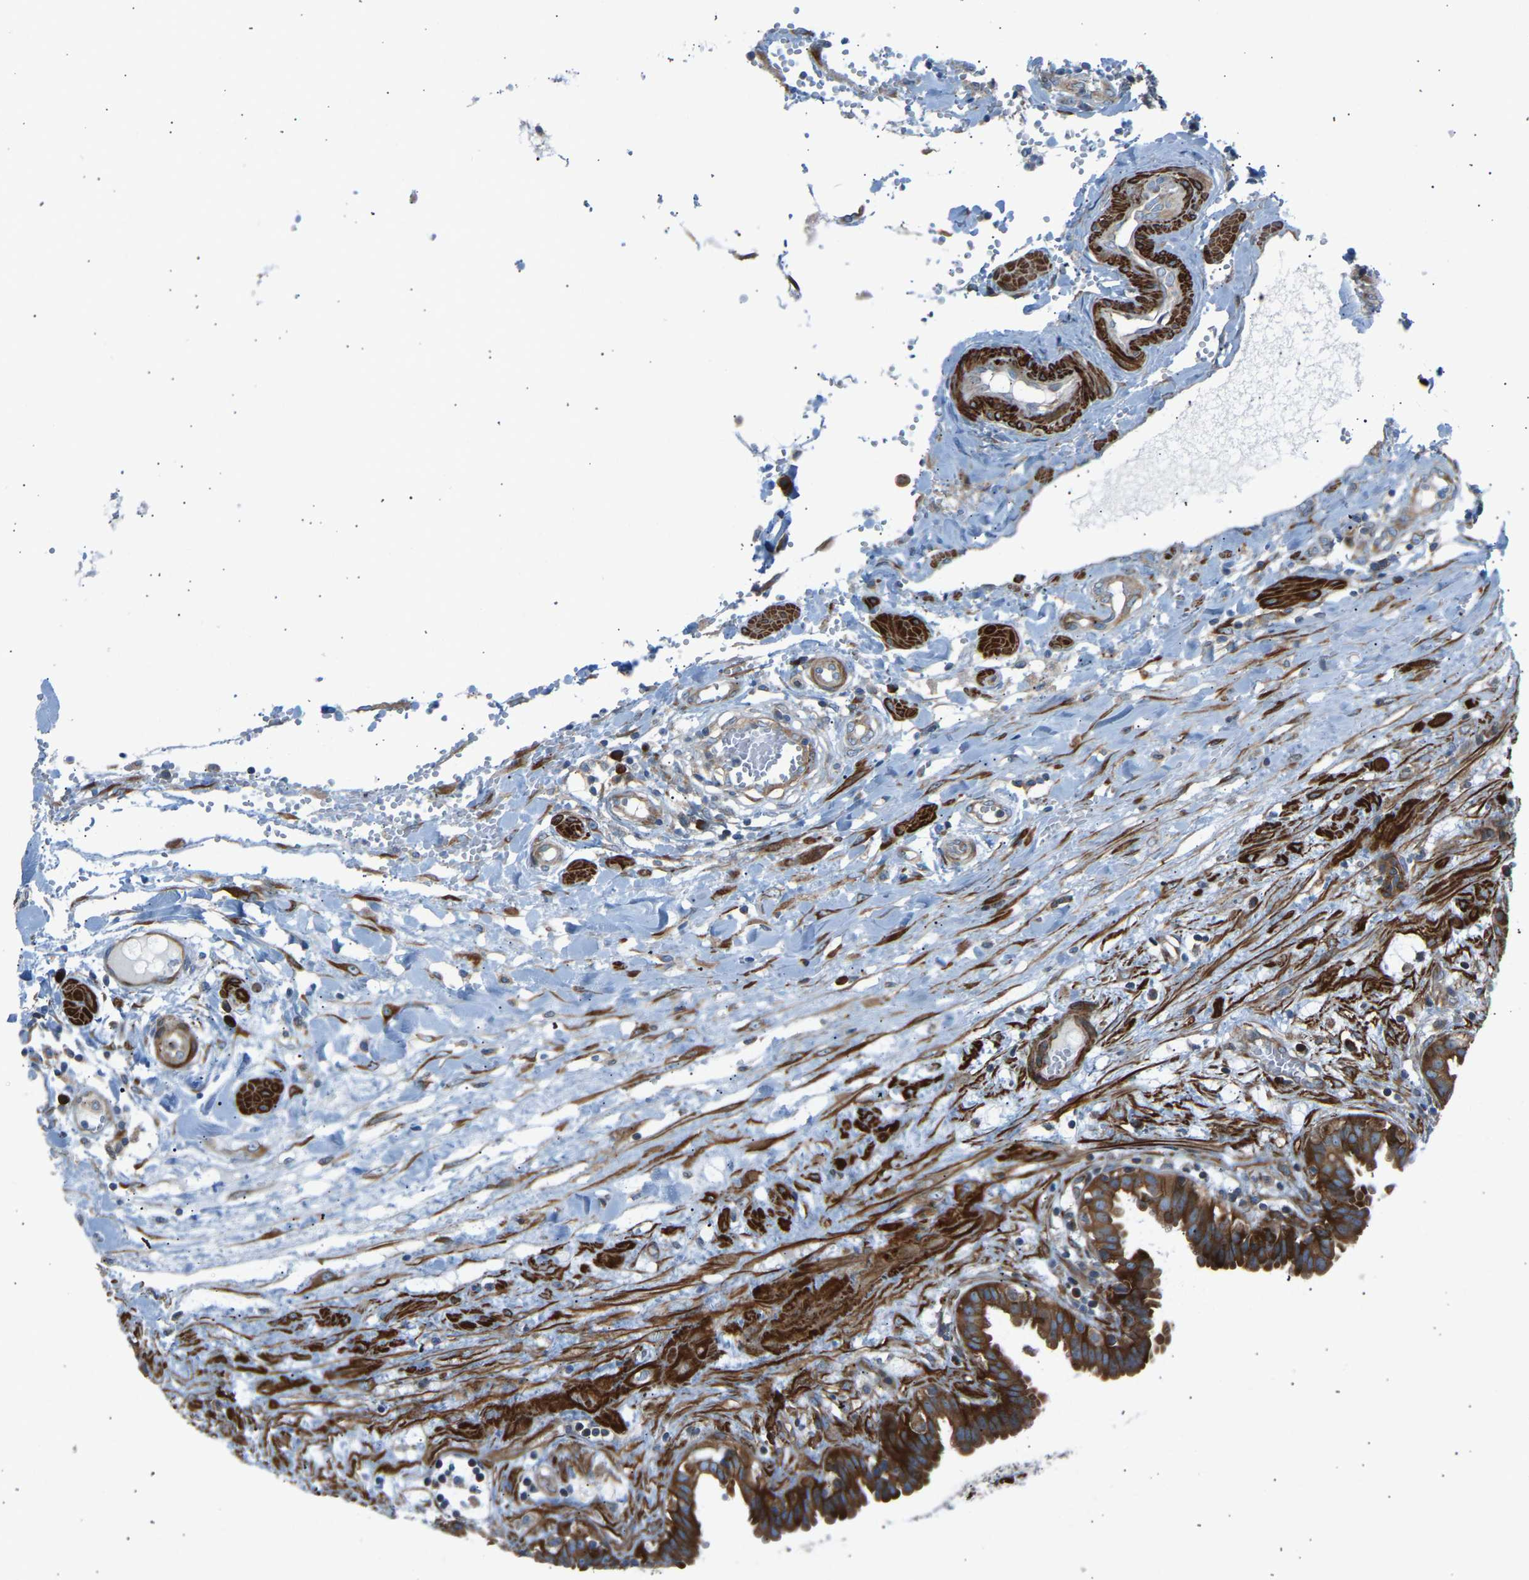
{"staining": {"intensity": "moderate", "quantity": ">75%", "location": "cytoplasmic/membranous"}, "tissue": "fallopian tube", "cell_type": "Glandular cells", "image_type": "normal", "snomed": [{"axis": "morphology", "description": "Normal tissue, NOS"}, {"axis": "topography", "description": "Fallopian tube"}, {"axis": "topography", "description": "Placenta"}], "caption": "Fallopian tube stained with immunohistochemistry reveals moderate cytoplasmic/membranous staining in about >75% of glandular cells. Ihc stains the protein of interest in brown and the nuclei are stained blue.", "gene": "VPS41", "patient": {"sex": "female", "age": 32}}